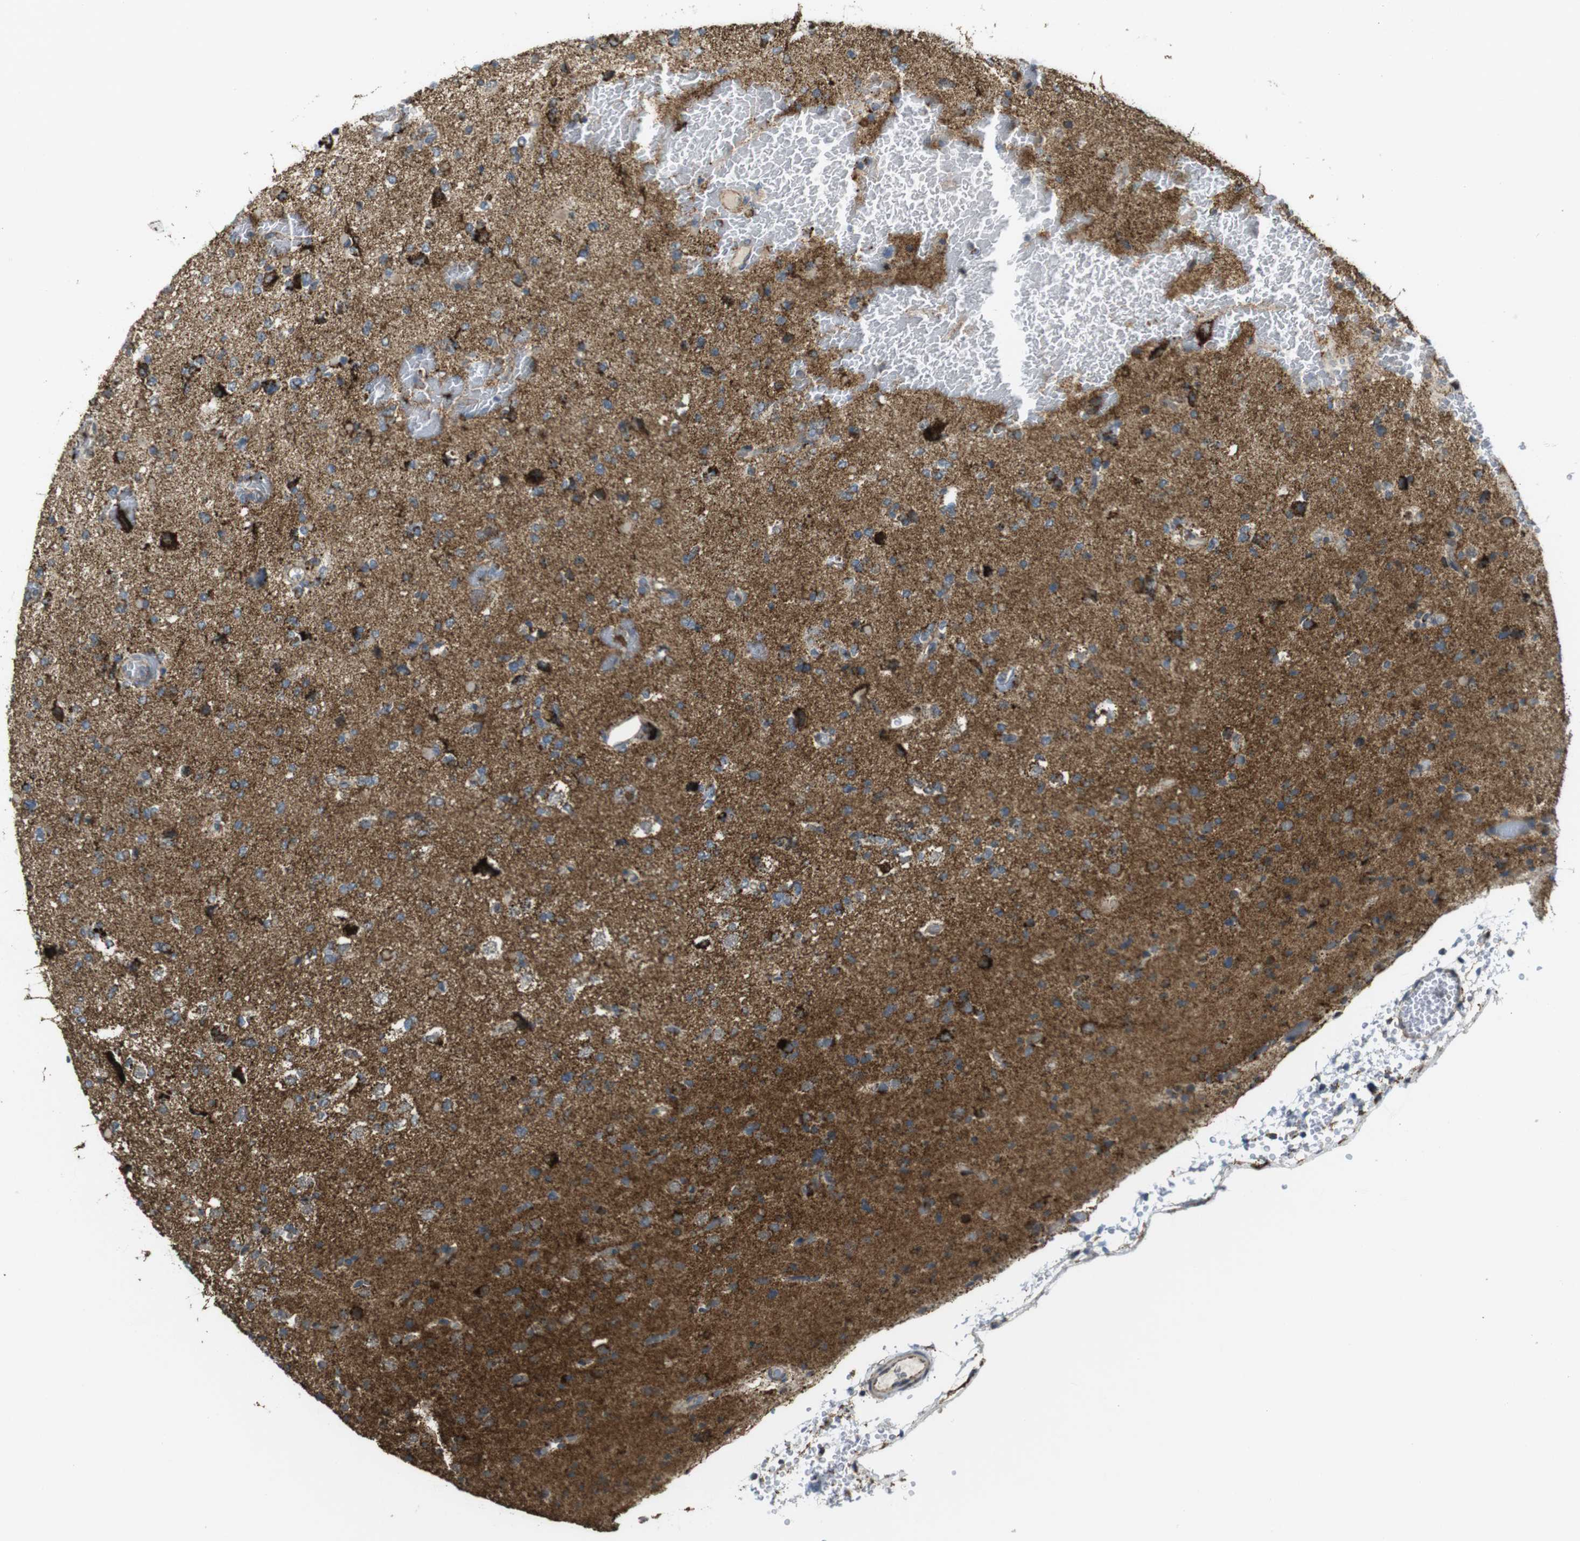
{"staining": {"intensity": "moderate", "quantity": "25%-75%", "location": "cytoplasmic/membranous"}, "tissue": "glioma", "cell_type": "Tumor cells", "image_type": "cancer", "snomed": [{"axis": "morphology", "description": "Glioma, malignant, Low grade"}, {"axis": "topography", "description": "Brain"}], "caption": "Glioma stained with IHC shows moderate cytoplasmic/membranous positivity in about 25%-75% of tumor cells.", "gene": "CALHM2", "patient": {"sex": "female", "age": 22}}